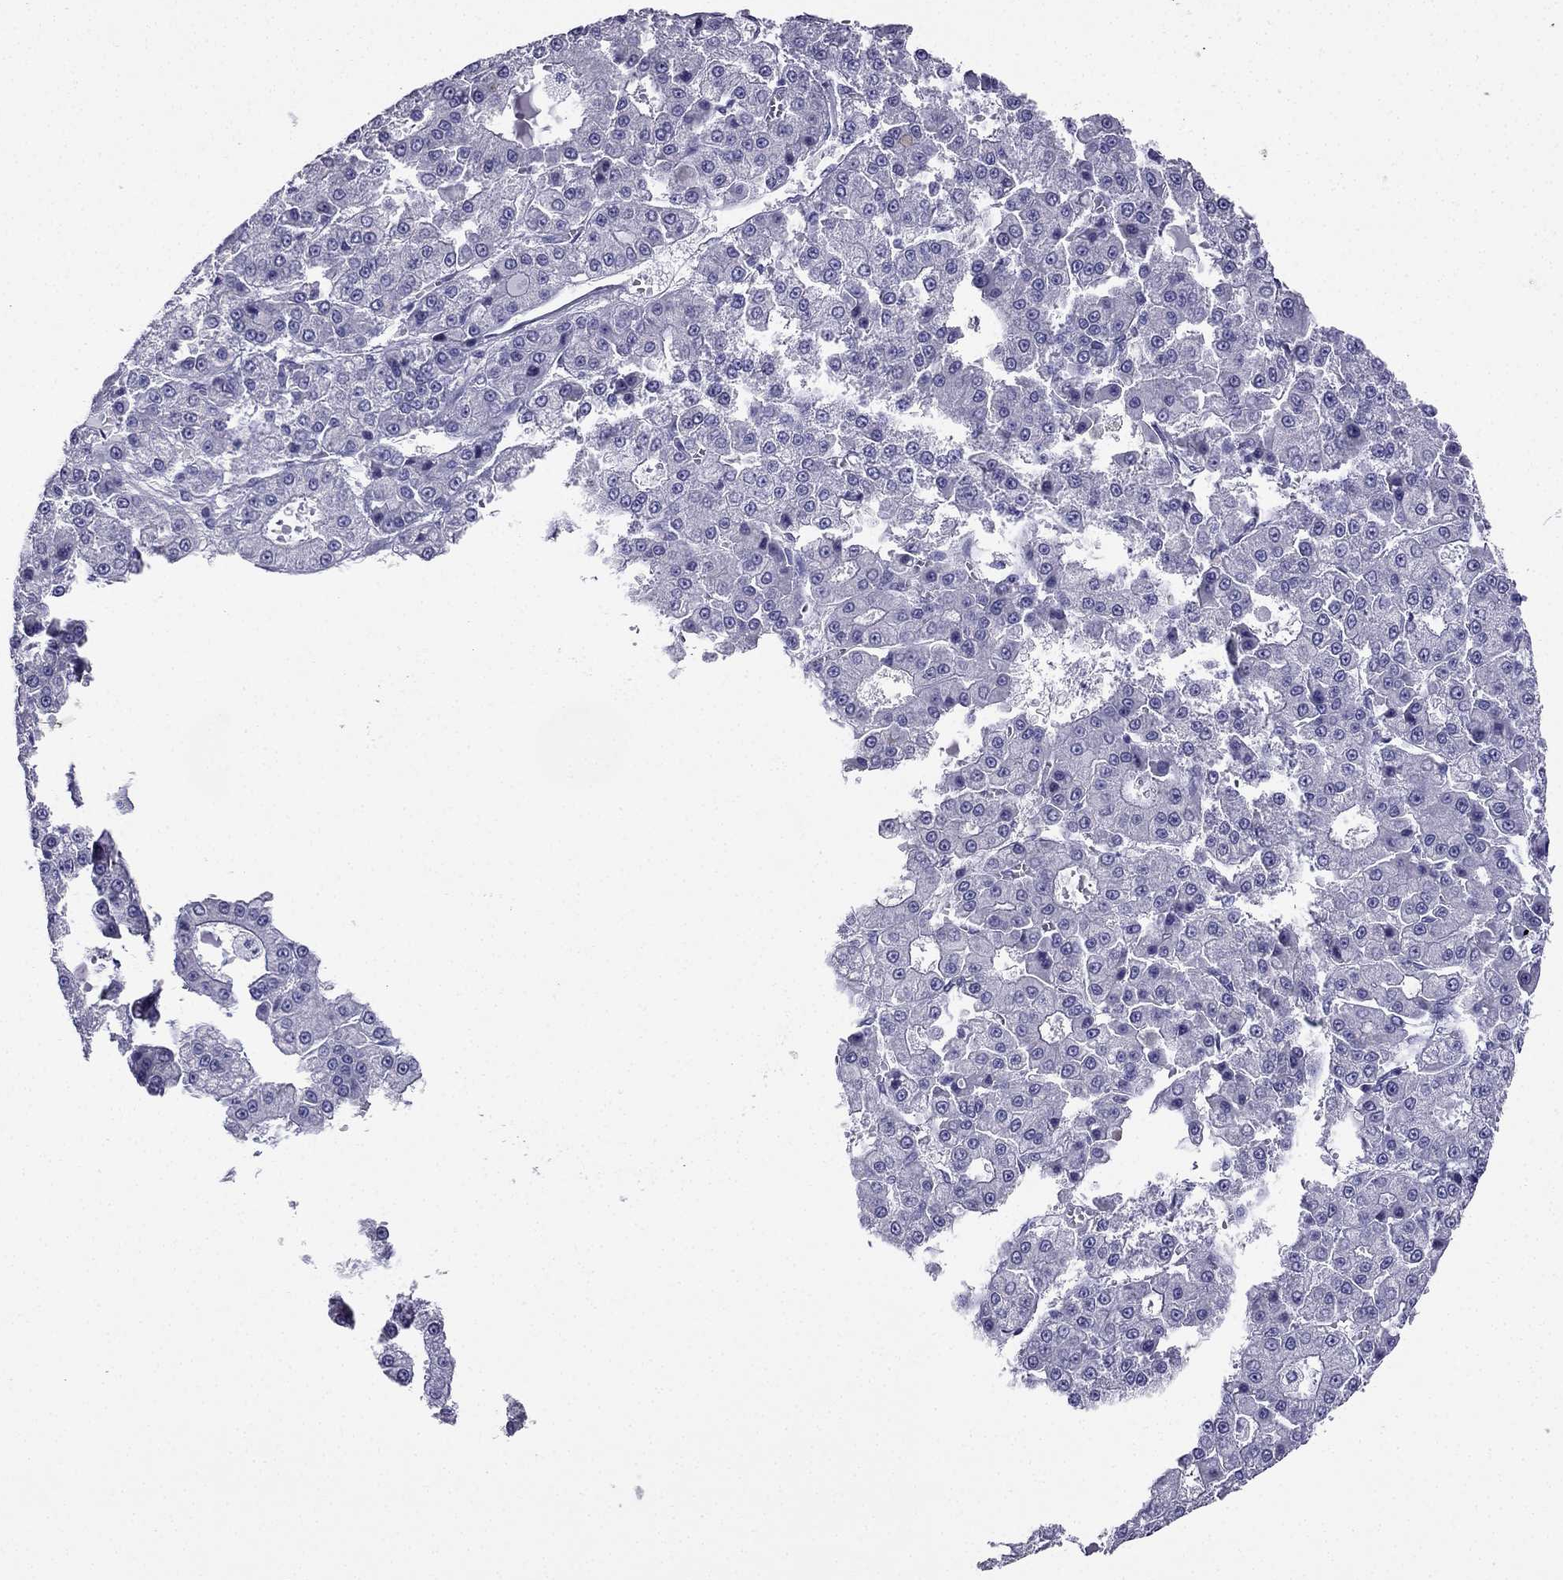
{"staining": {"intensity": "negative", "quantity": "none", "location": "none"}, "tissue": "liver cancer", "cell_type": "Tumor cells", "image_type": "cancer", "snomed": [{"axis": "morphology", "description": "Carcinoma, Hepatocellular, NOS"}, {"axis": "topography", "description": "Liver"}], "caption": "Tumor cells are negative for protein expression in human liver cancer. (Stains: DAB (3,3'-diaminobenzidine) immunohistochemistry (IHC) with hematoxylin counter stain, Microscopy: brightfield microscopy at high magnification).", "gene": "KCNJ10", "patient": {"sex": "male", "age": 70}}